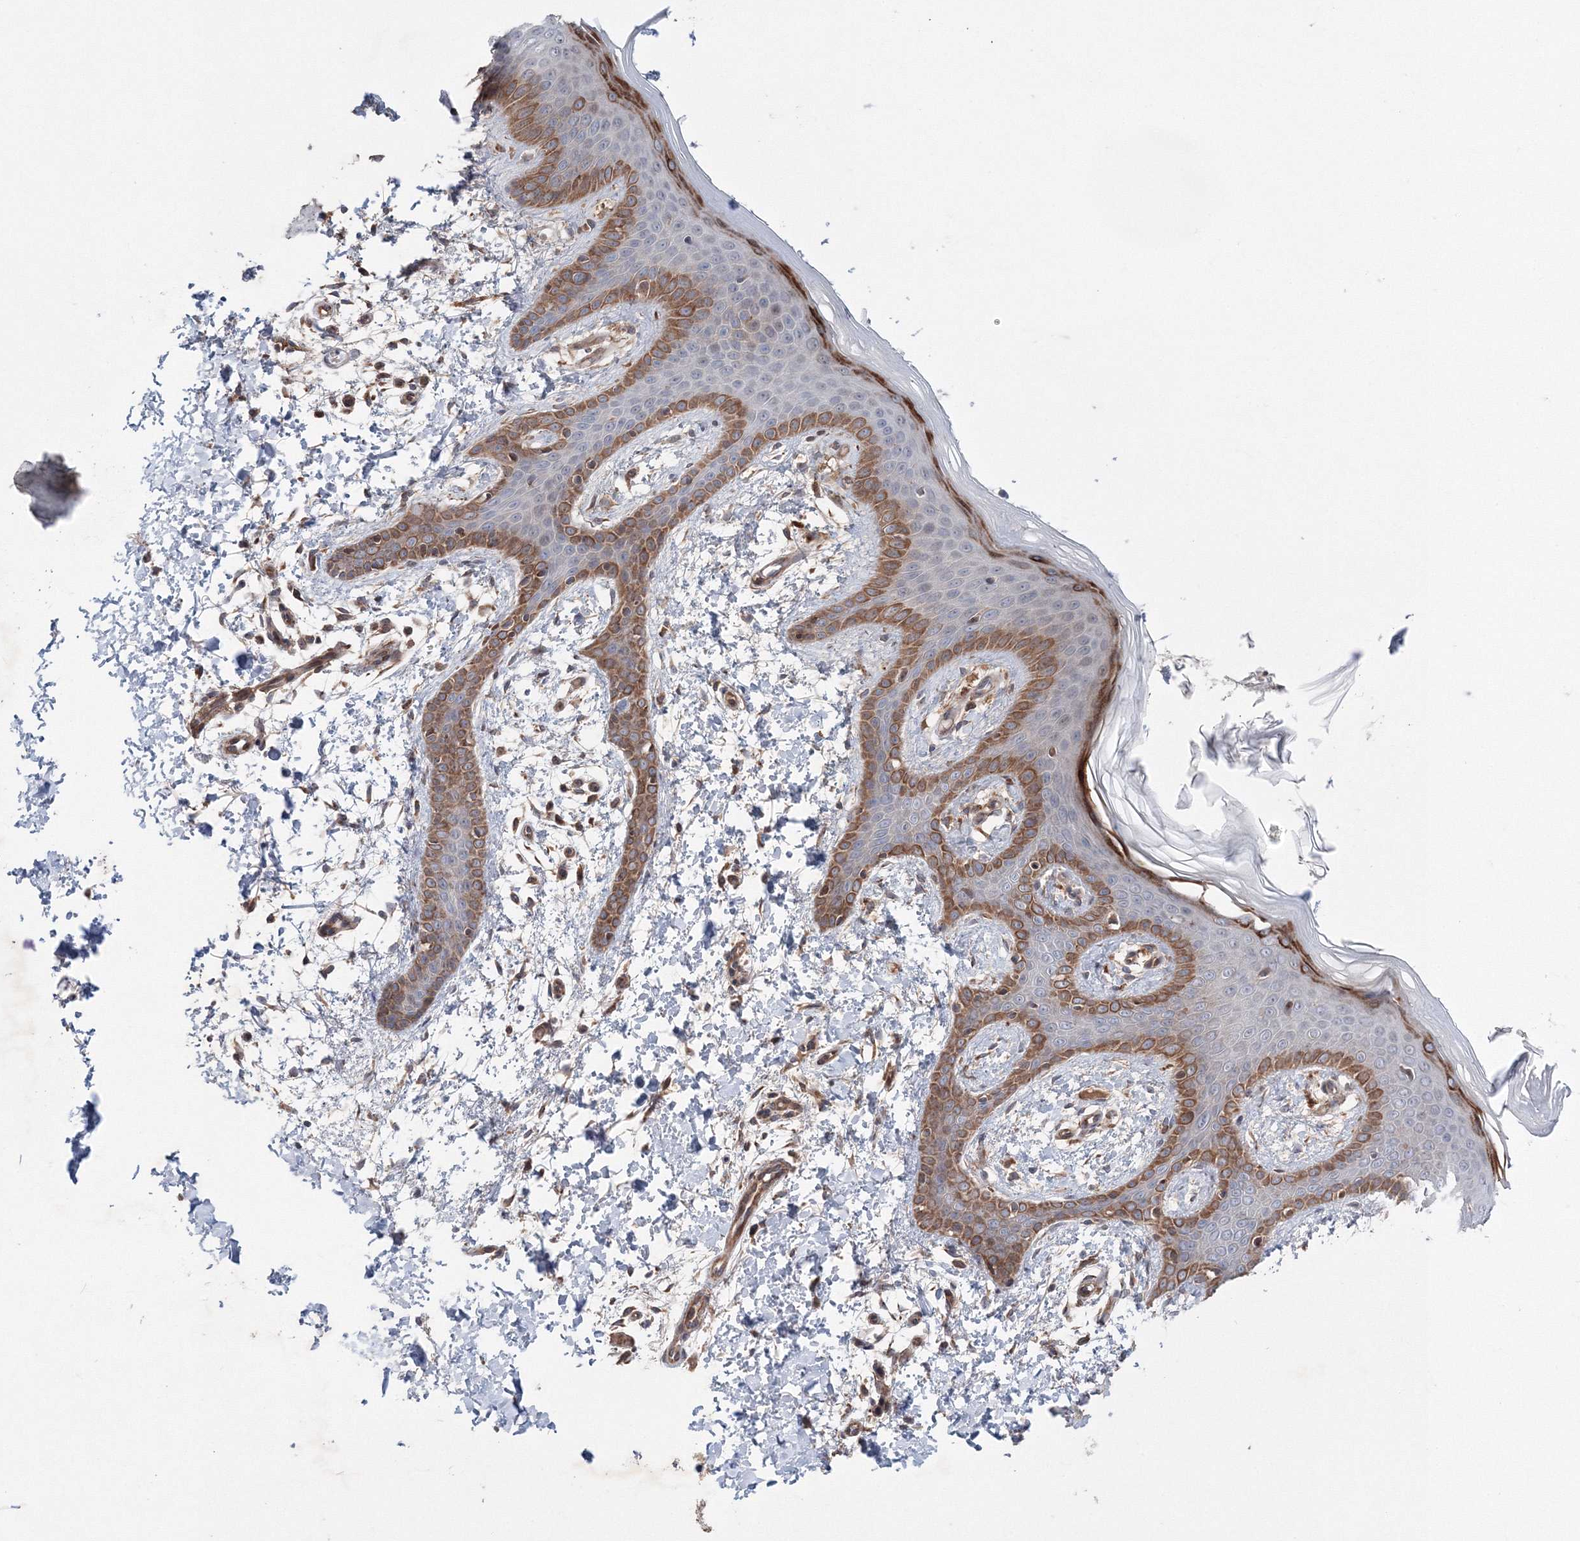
{"staining": {"intensity": "moderate", "quantity": ">75%", "location": "cytoplasmic/membranous"}, "tissue": "skin", "cell_type": "Fibroblasts", "image_type": "normal", "snomed": [{"axis": "morphology", "description": "Normal tissue, NOS"}, {"axis": "topography", "description": "Skin"}], "caption": "Immunohistochemical staining of benign skin exhibits medium levels of moderate cytoplasmic/membranous expression in about >75% of fibroblasts. Using DAB (brown) and hematoxylin (blue) stains, captured at high magnification using brightfield microscopy.", "gene": "NOA1", "patient": {"sex": "male", "age": 36}}